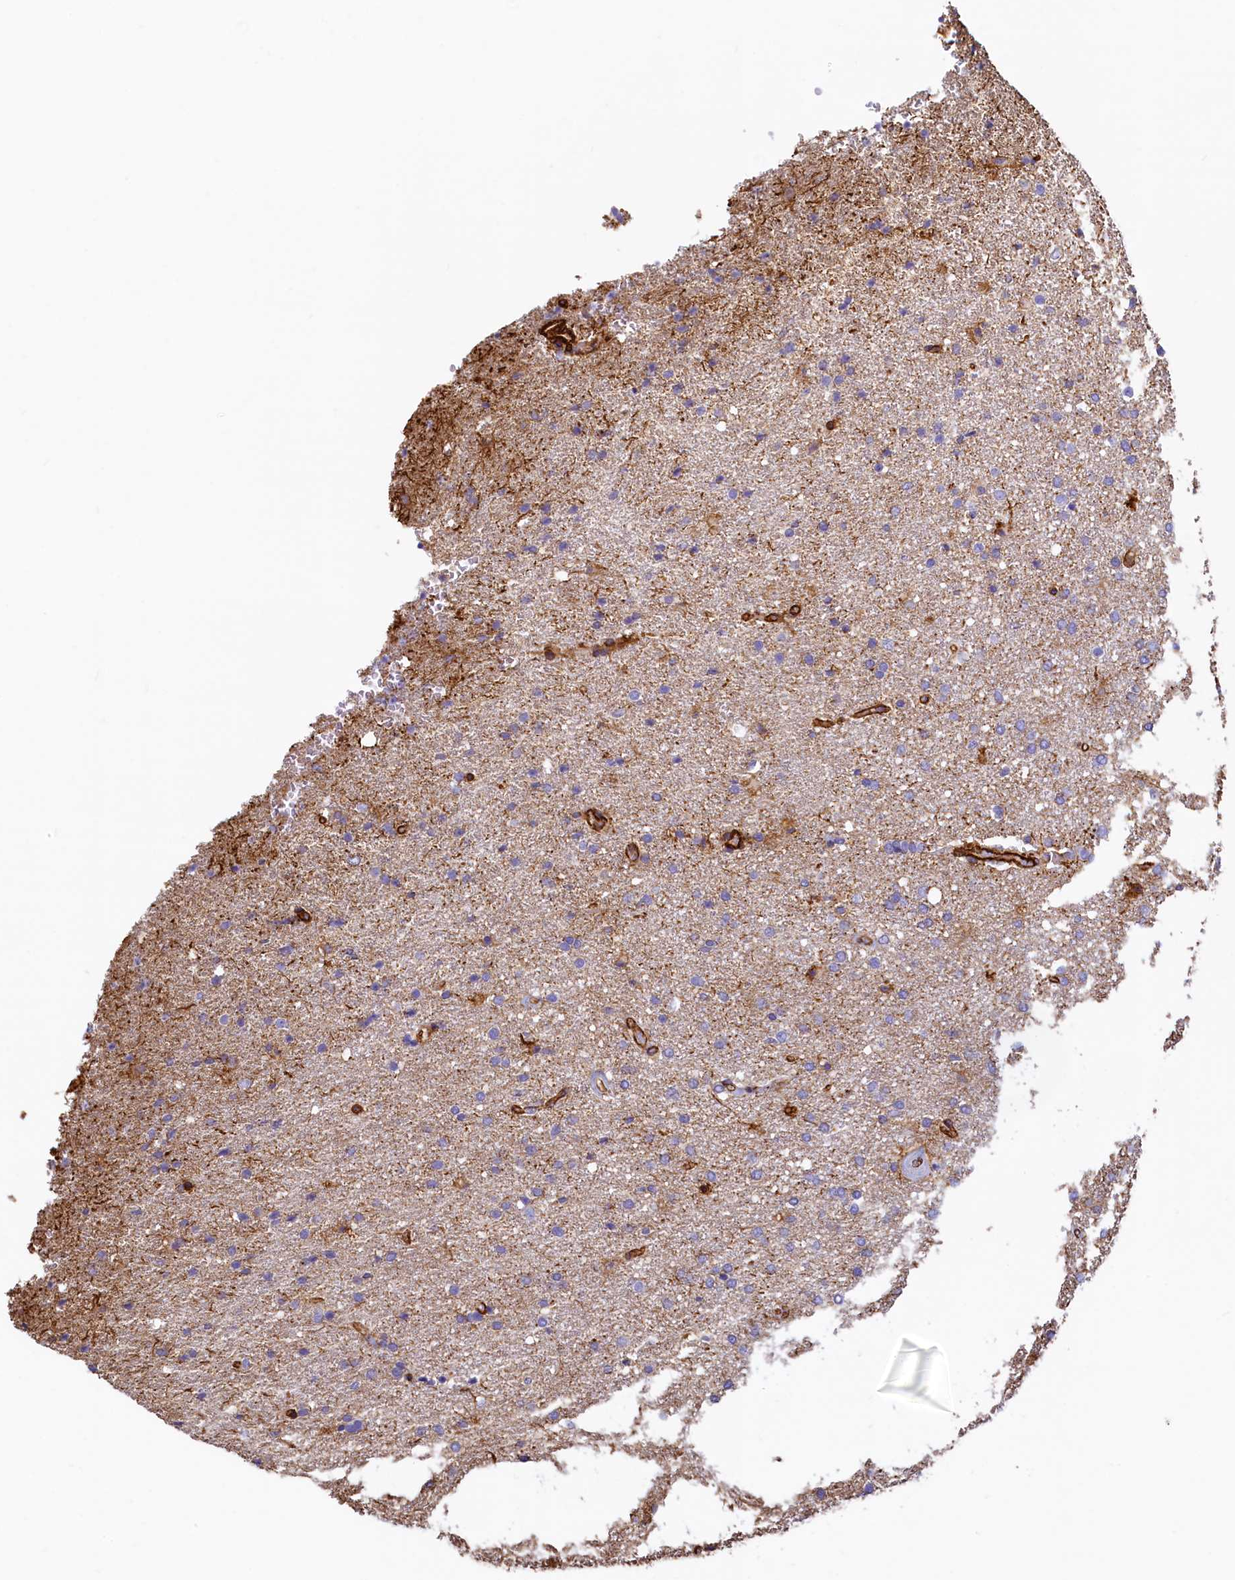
{"staining": {"intensity": "negative", "quantity": "none", "location": "none"}, "tissue": "glioma", "cell_type": "Tumor cells", "image_type": "cancer", "snomed": [{"axis": "morphology", "description": "Glioma, malignant, High grade"}, {"axis": "topography", "description": "Brain"}], "caption": "There is no significant expression in tumor cells of glioma.", "gene": "THBS1", "patient": {"sex": "male", "age": 72}}